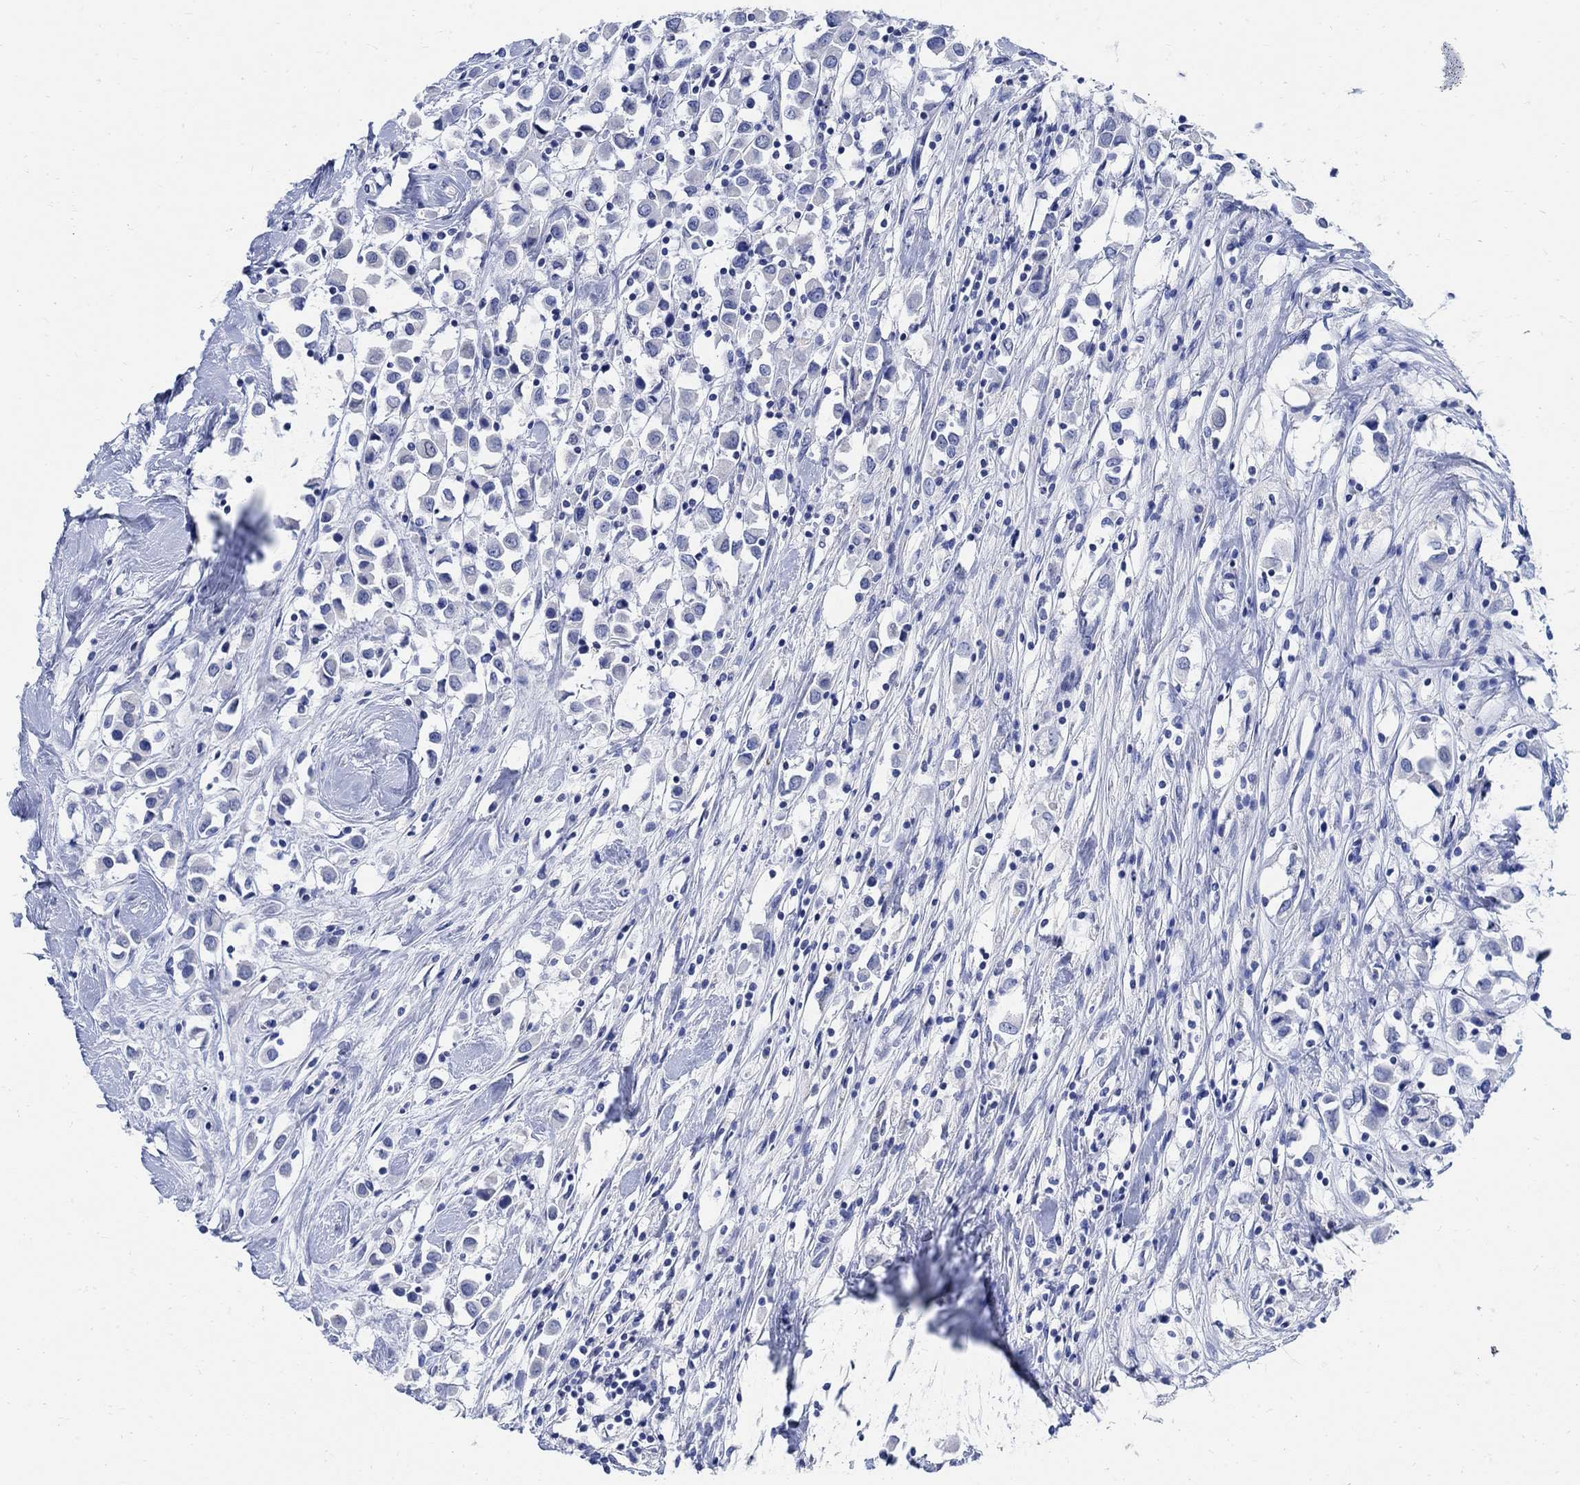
{"staining": {"intensity": "negative", "quantity": "none", "location": "none"}, "tissue": "breast cancer", "cell_type": "Tumor cells", "image_type": "cancer", "snomed": [{"axis": "morphology", "description": "Duct carcinoma"}, {"axis": "topography", "description": "Breast"}], "caption": "Immunohistochemical staining of invasive ductal carcinoma (breast) shows no significant staining in tumor cells.", "gene": "CAMK2N1", "patient": {"sex": "female", "age": 61}}